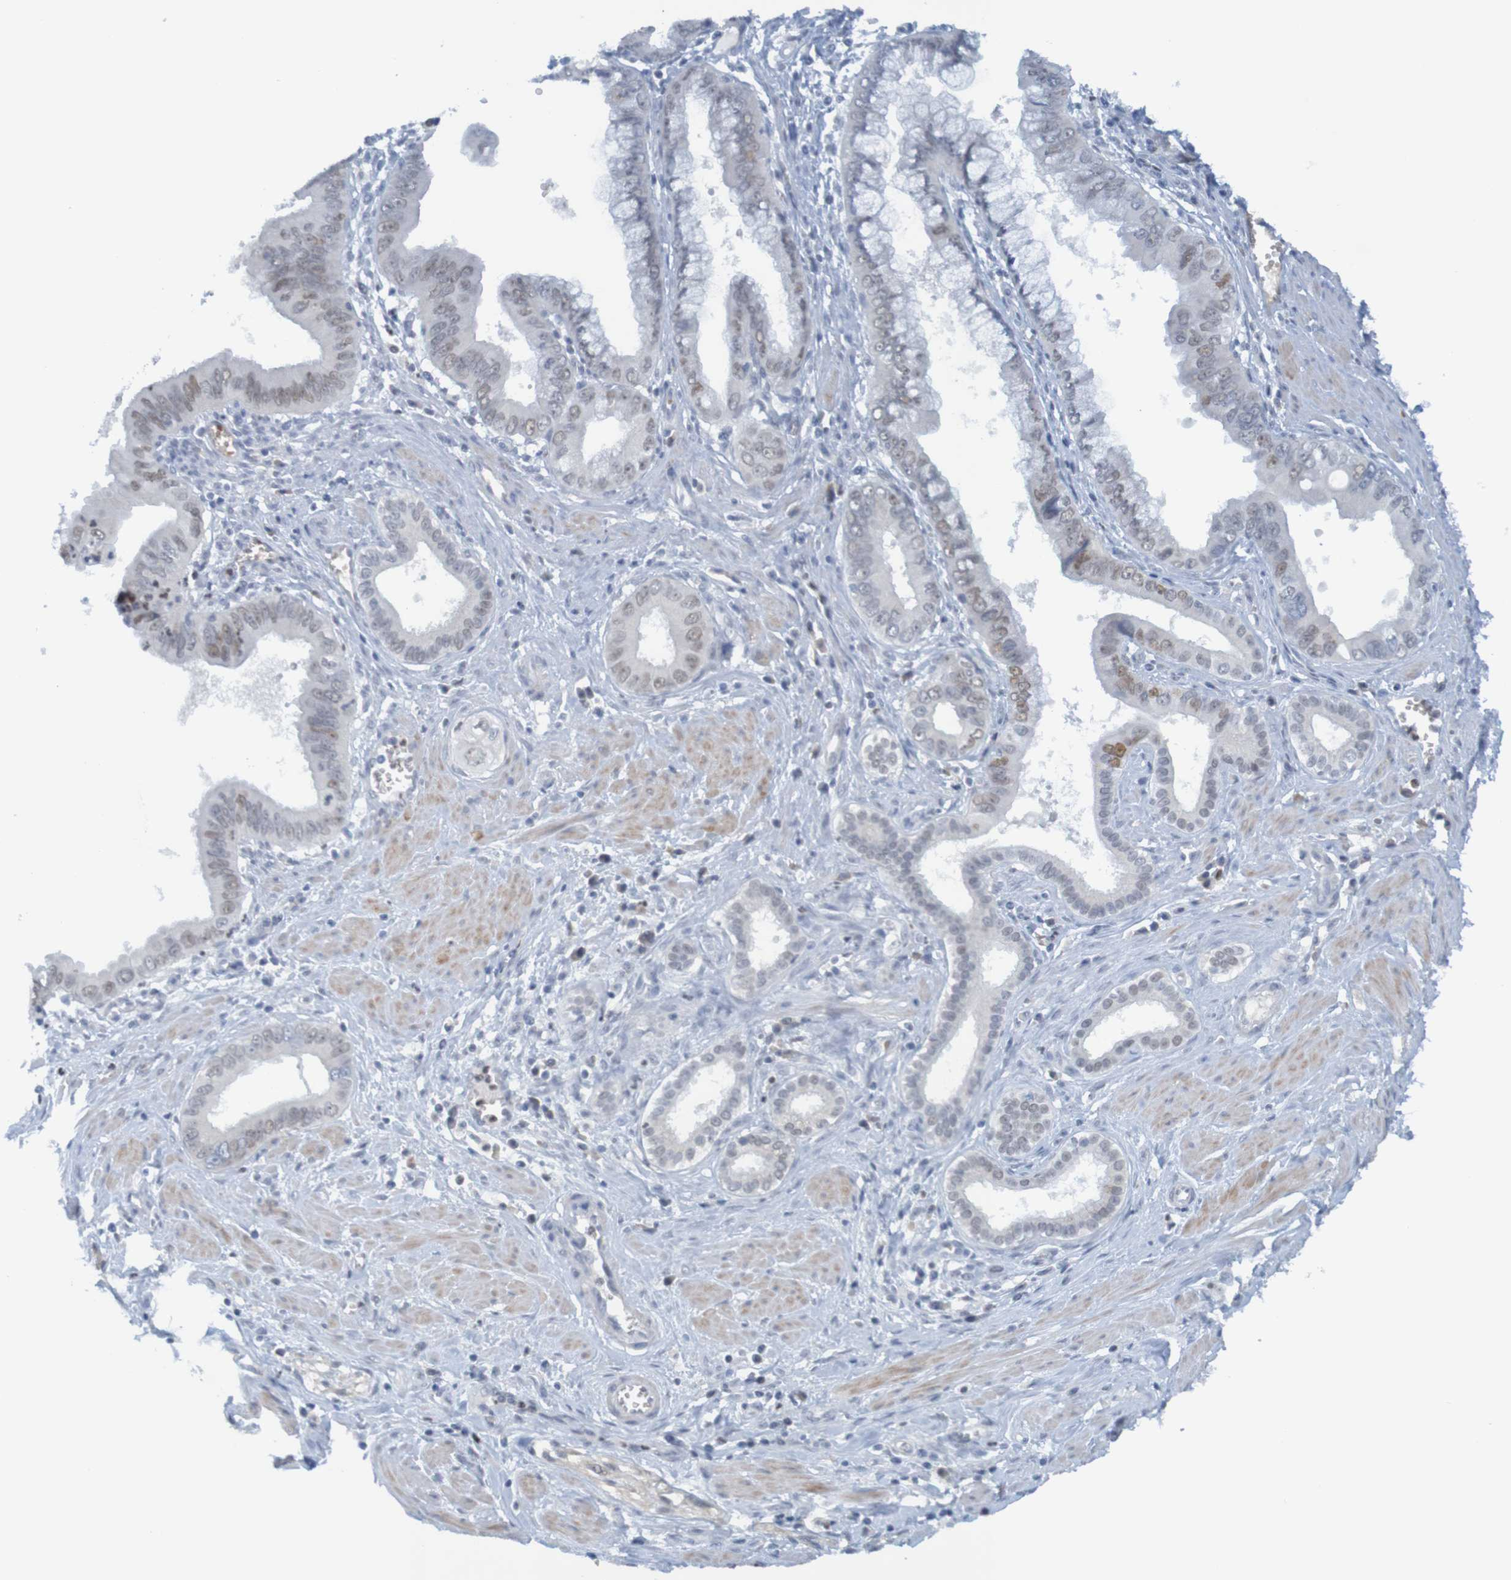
{"staining": {"intensity": "negative", "quantity": "none", "location": "none"}, "tissue": "pancreatic cancer", "cell_type": "Tumor cells", "image_type": "cancer", "snomed": [{"axis": "morphology", "description": "Normal tissue, NOS"}, {"axis": "topography", "description": "Lymph node"}], "caption": "Photomicrograph shows no significant protein positivity in tumor cells of pancreatic cancer.", "gene": "USP36", "patient": {"sex": "male", "age": 50}}